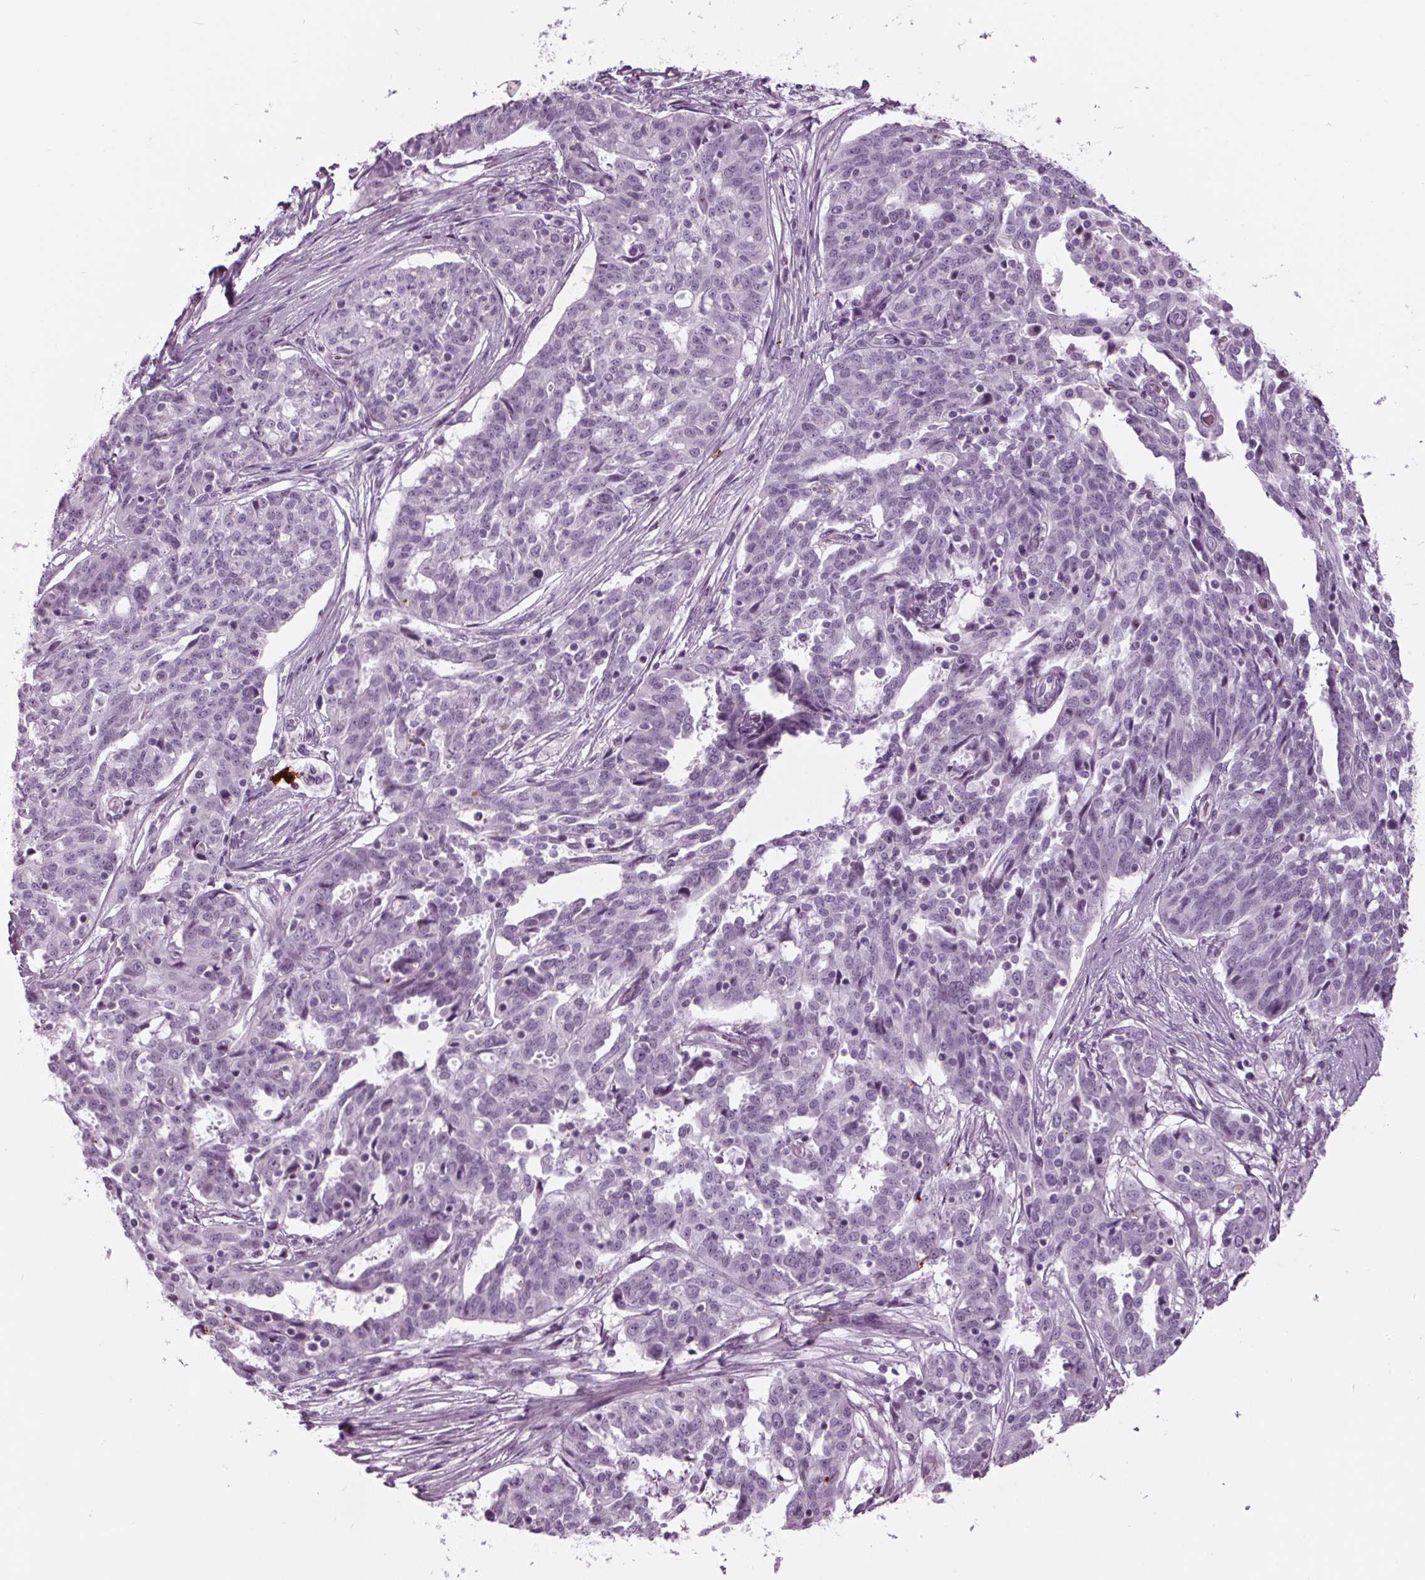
{"staining": {"intensity": "negative", "quantity": "none", "location": "none"}, "tissue": "ovarian cancer", "cell_type": "Tumor cells", "image_type": "cancer", "snomed": [{"axis": "morphology", "description": "Cystadenocarcinoma, serous, NOS"}, {"axis": "topography", "description": "Ovary"}], "caption": "A high-resolution image shows immunohistochemistry (IHC) staining of serous cystadenocarcinoma (ovarian), which exhibits no significant expression in tumor cells. Nuclei are stained in blue.", "gene": "CYP3A43", "patient": {"sex": "female", "age": 67}}